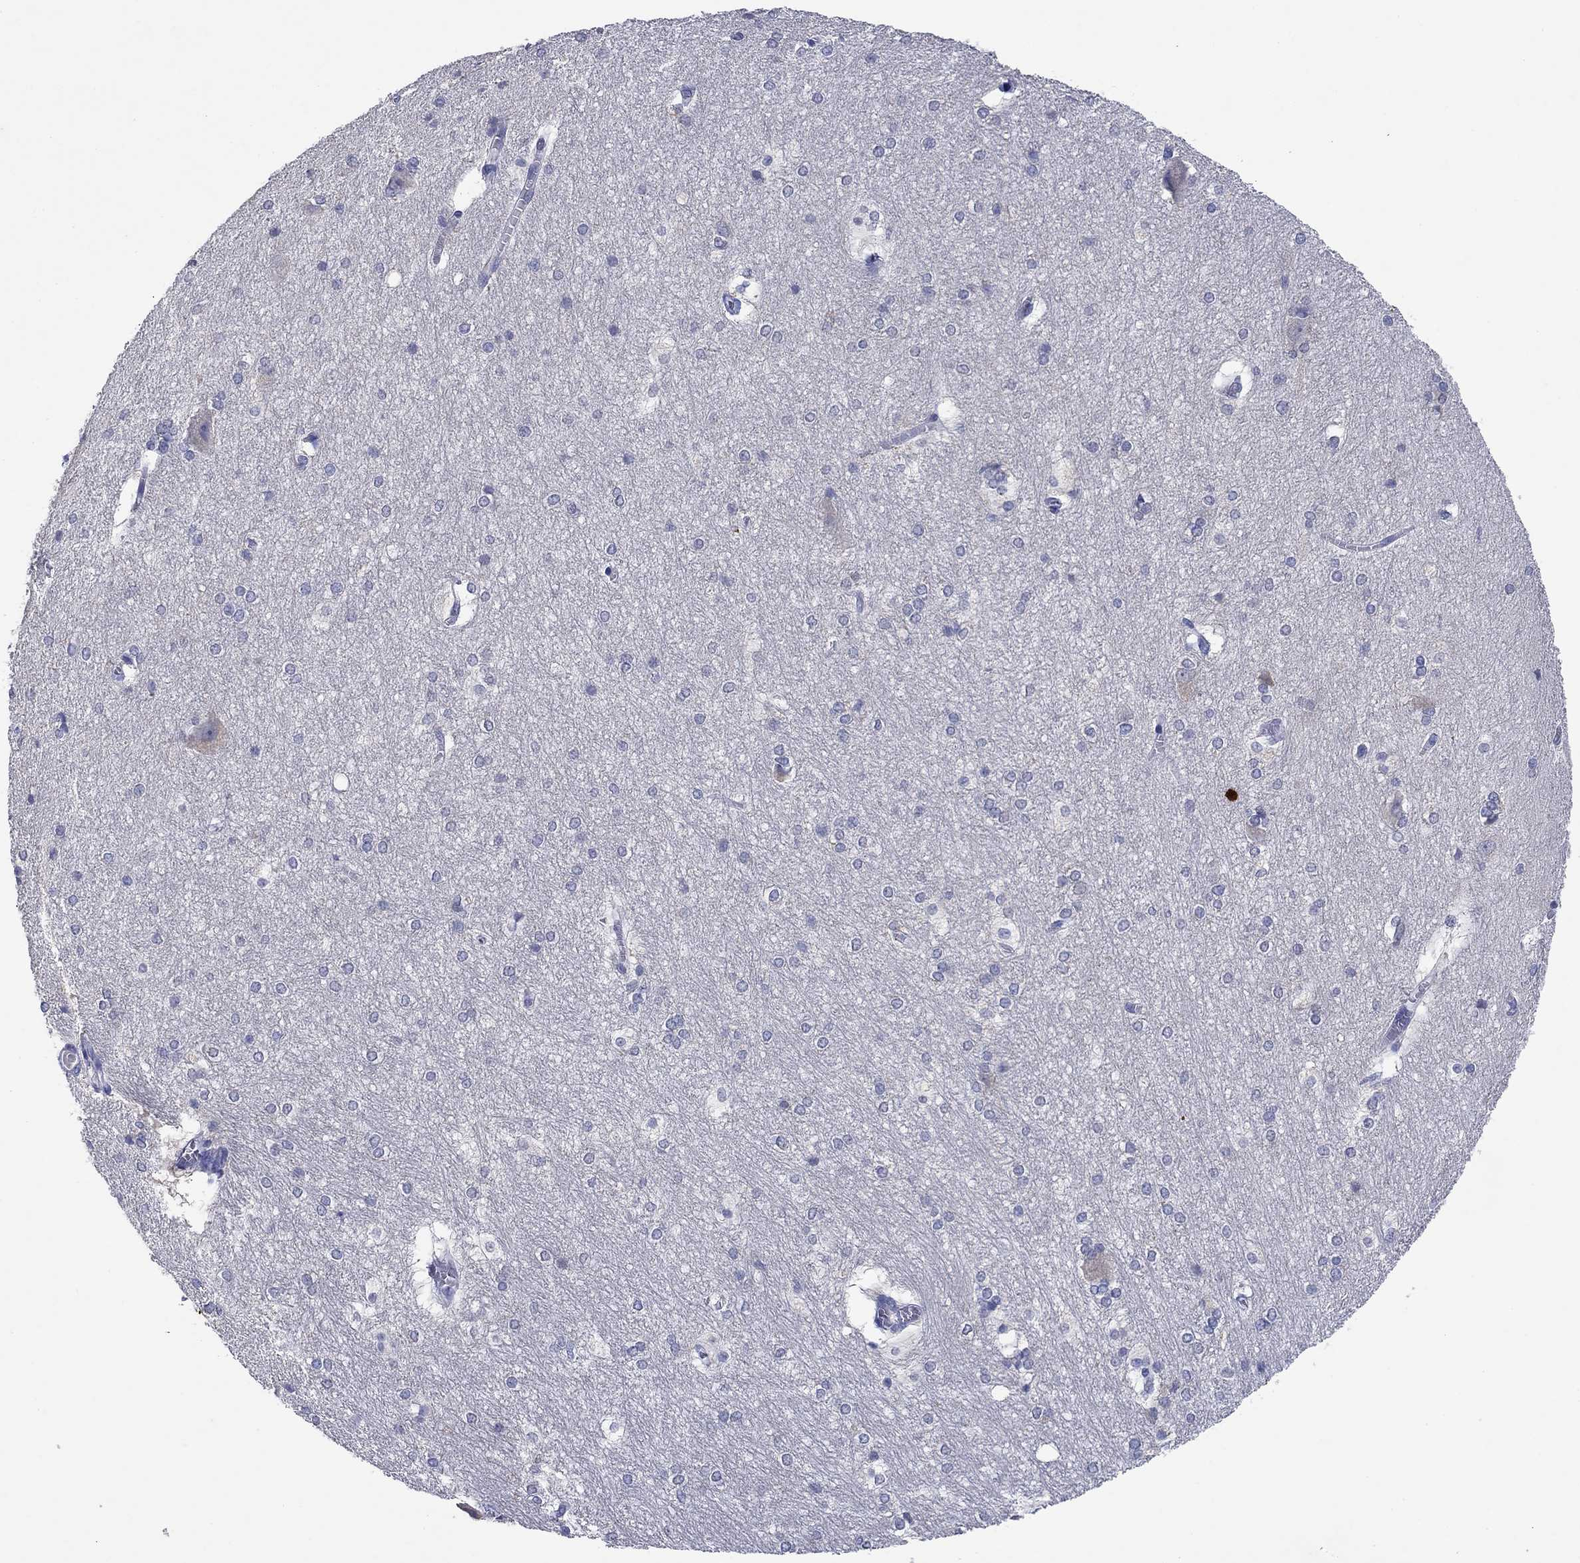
{"staining": {"intensity": "negative", "quantity": "none", "location": "none"}, "tissue": "hippocampus", "cell_type": "Glial cells", "image_type": "normal", "snomed": [{"axis": "morphology", "description": "Normal tissue, NOS"}, {"axis": "topography", "description": "Cerebral cortex"}, {"axis": "topography", "description": "Hippocampus"}], "caption": "The photomicrograph demonstrates no significant expression in glial cells of hippocampus. (DAB IHC, high magnification).", "gene": "HDC", "patient": {"sex": "female", "age": 19}}